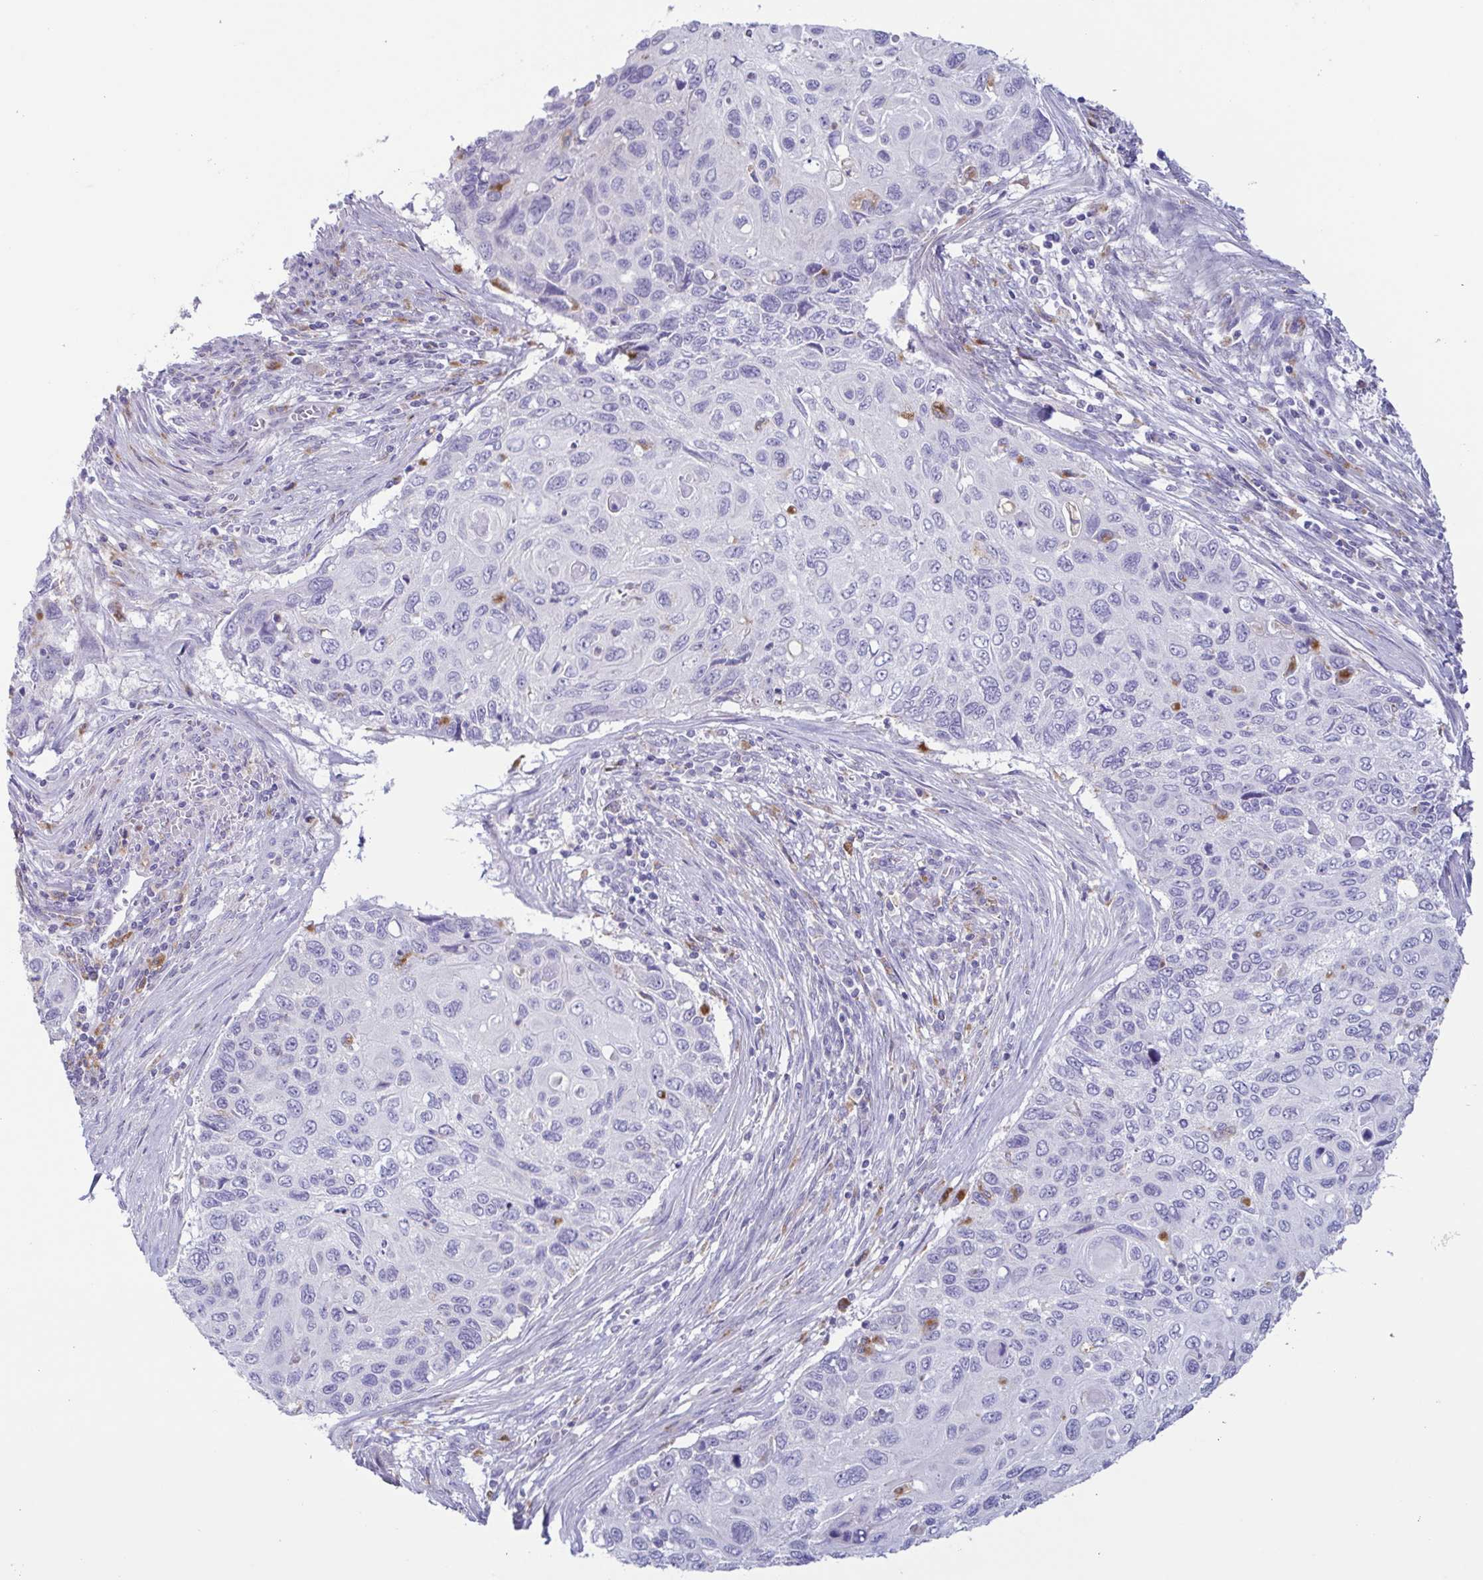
{"staining": {"intensity": "negative", "quantity": "none", "location": "none"}, "tissue": "cervical cancer", "cell_type": "Tumor cells", "image_type": "cancer", "snomed": [{"axis": "morphology", "description": "Squamous cell carcinoma, NOS"}, {"axis": "topography", "description": "Cervix"}], "caption": "Tumor cells show no significant protein positivity in cervical cancer. Brightfield microscopy of immunohistochemistry (IHC) stained with DAB (3,3'-diaminobenzidine) (brown) and hematoxylin (blue), captured at high magnification.", "gene": "ATP6V1G2", "patient": {"sex": "female", "age": 70}}